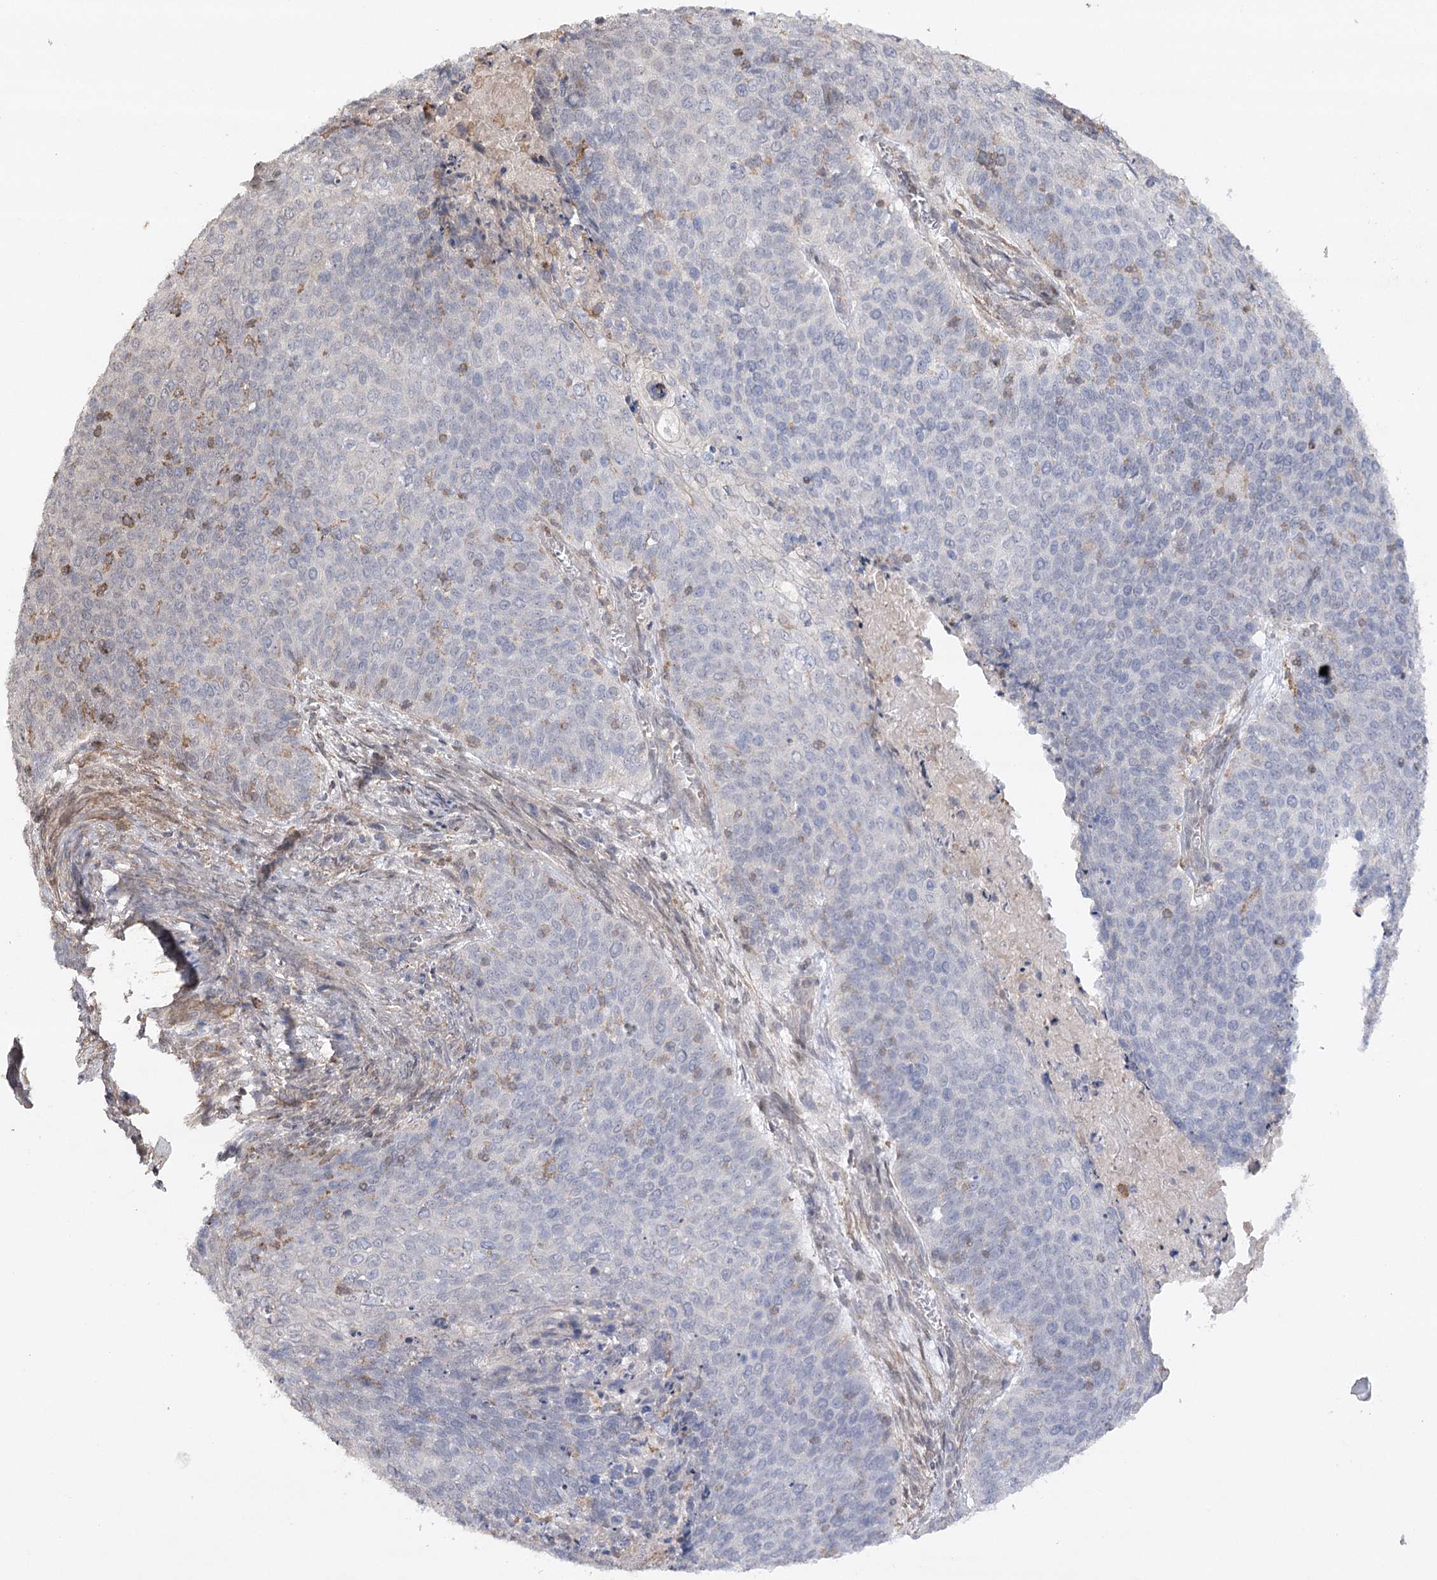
{"staining": {"intensity": "negative", "quantity": "none", "location": "none"}, "tissue": "cervical cancer", "cell_type": "Tumor cells", "image_type": "cancer", "snomed": [{"axis": "morphology", "description": "Squamous cell carcinoma, NOS"}, {"axis": "topography", "description": "Cervix"}], "caption": "Immunohistochemistry of human cervical cancer displays no positivity in tumor cells. Brightfield microscopy of immunohistochemistry (IHC) stained with DAB (3,3'-diaminobenzidine) (brown) and hematoxylin (blue), captured at high magnification.", "gene": "OBSL1", "patient": {"sex": "female", "age": 39}}